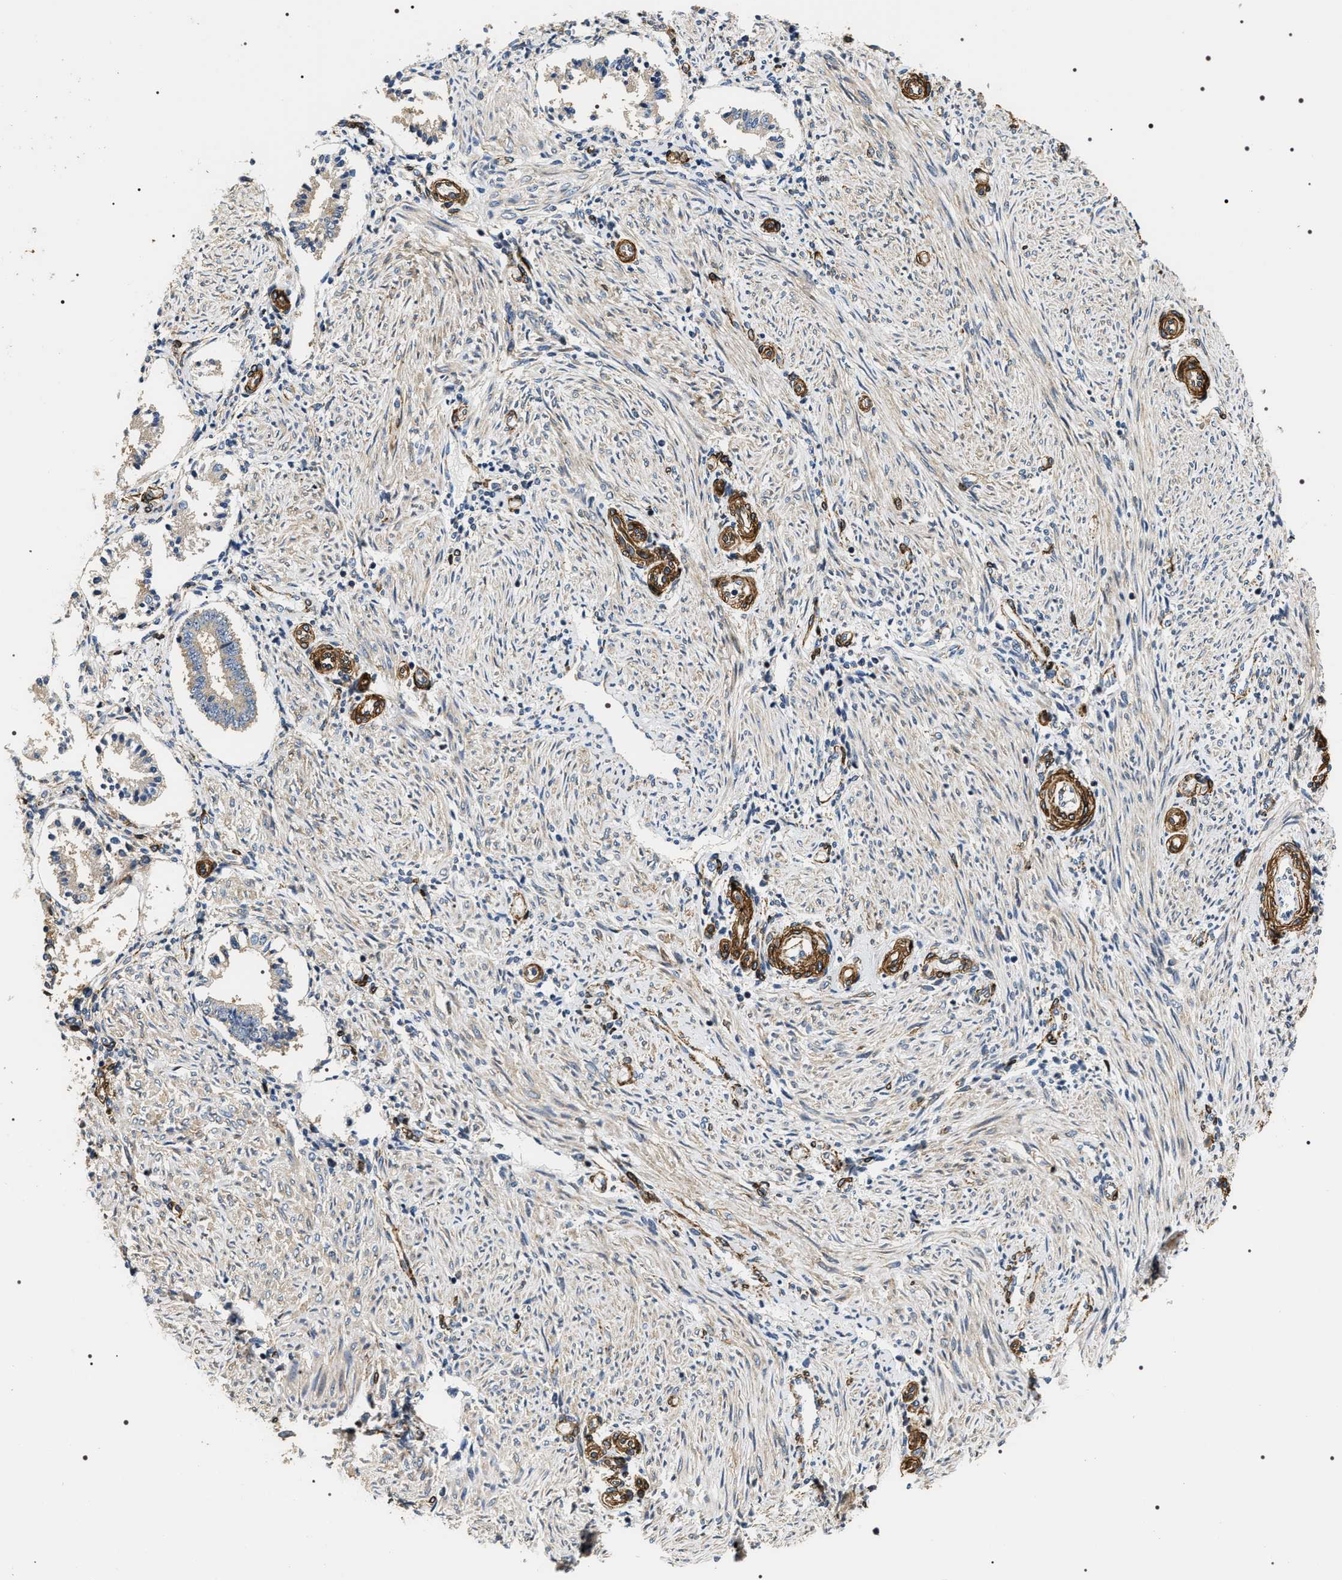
{"staining": {"intensity": "moderate", "quantity": "<25%", "location": "cytoplasmic/membranous"}, "tissue": "endometrium", "cell_type": "Cells in endometrial stroma", "image_type": "normal", "snomed": [{"axis": "morphology", "description": "Normal tissue, NOS"}, {"axis": "topography", "description": "Endometrium"}], "caption": "IHC of unremarkable endometrium shows low levels of moderate cytoplasmic/membranous staining in about <25% of cells in endometrial stroma.", "gene": "ZC3HAV1L", "patient": {"sex": "female", "age": 42}}